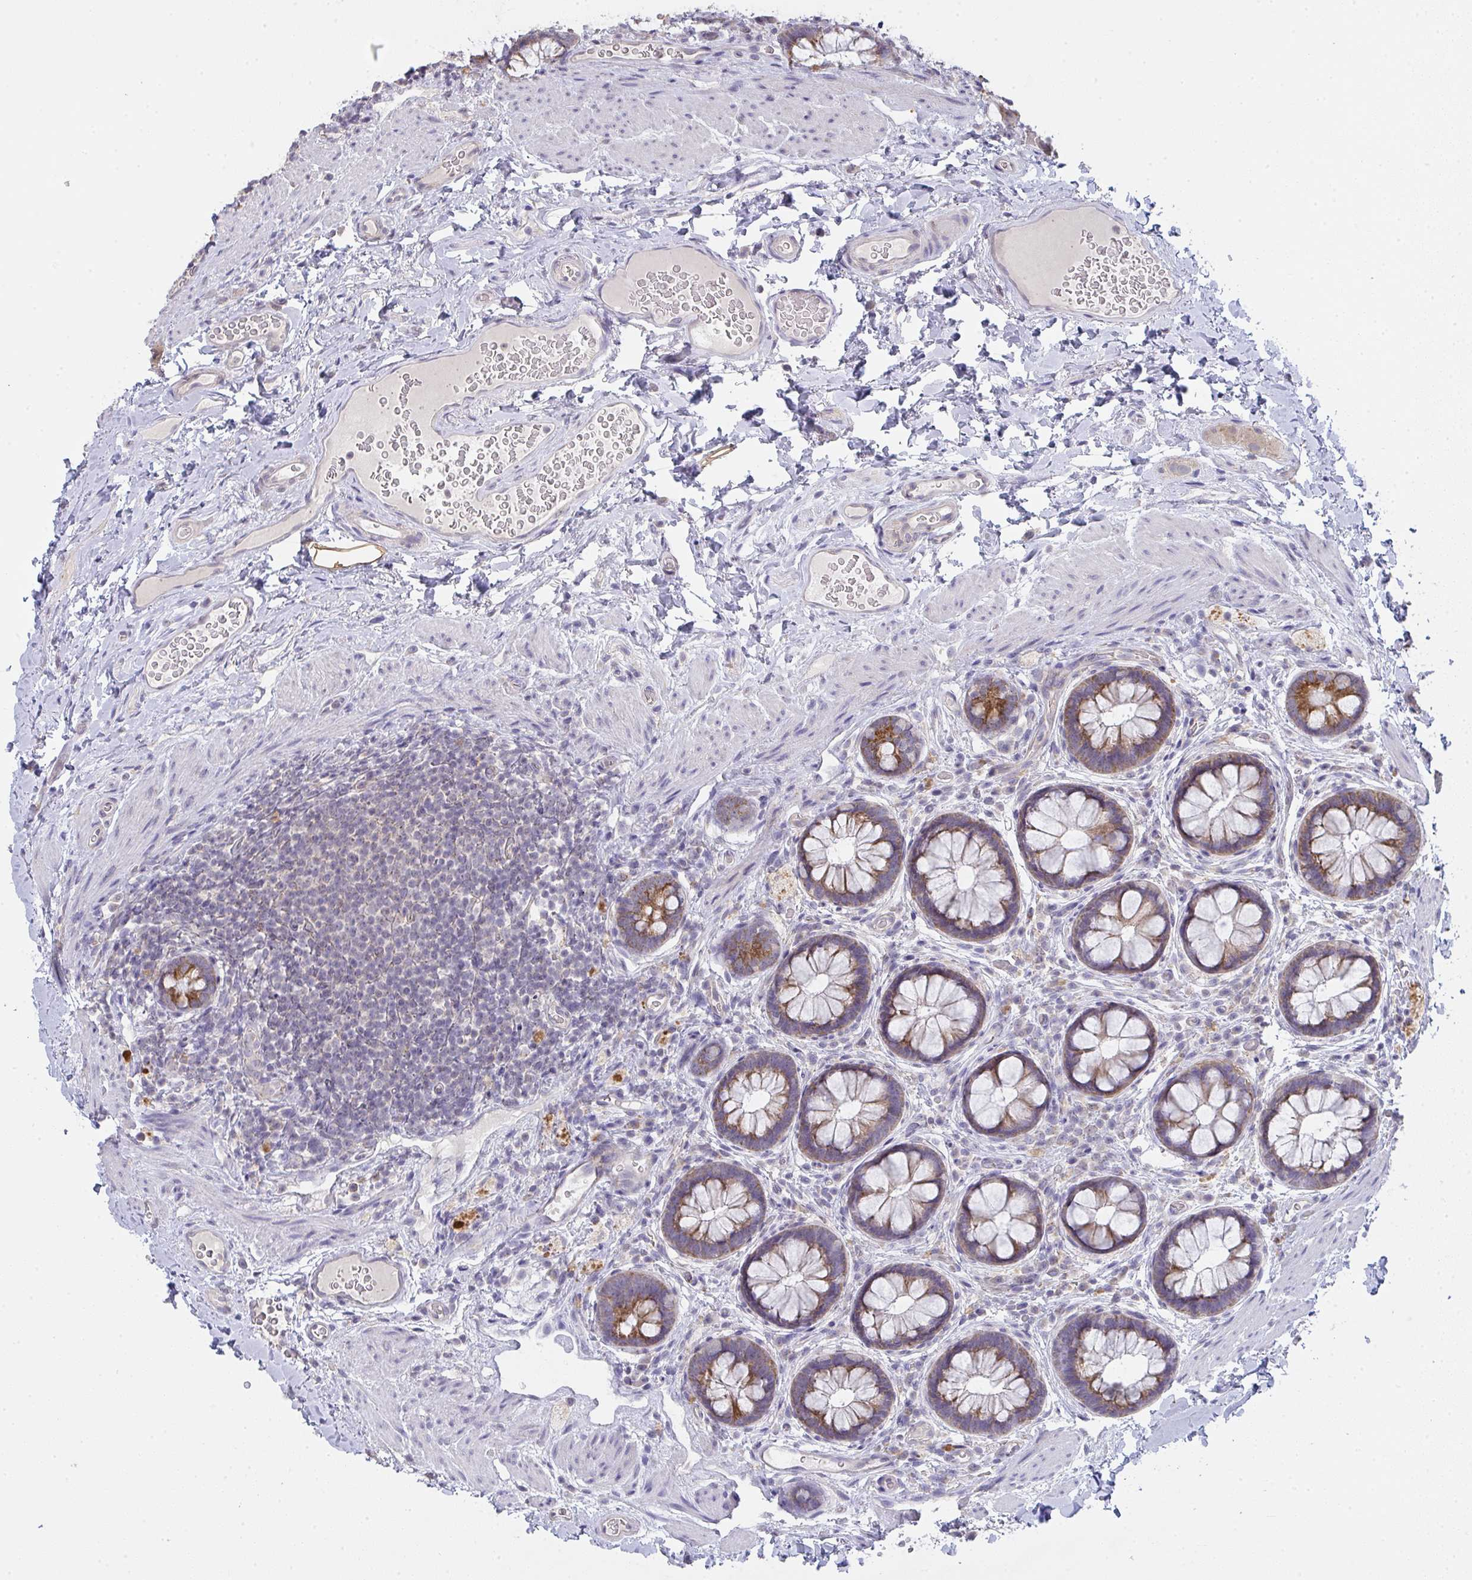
{"staining": {"intensity": "moderate", "quantity": ">75%", "location": "cytoplasmic/membranous"}, "tissue": "rectum", "cell_type": "Glandular cells", "image_type": "normal", "snomed": [{"axis": "morphology", "description": "Normal tissue, NOS"}, {"axis": "topography", "description": "Rectum"}], "caption": "Immunohistochemical staining of normal human rectum reveals medium levels of moderate cytoplasmic/membranous positivity in about >75% of glandular cells.", "gene": "TMEM219", "patient": {"sex": "female", "age": 69}}